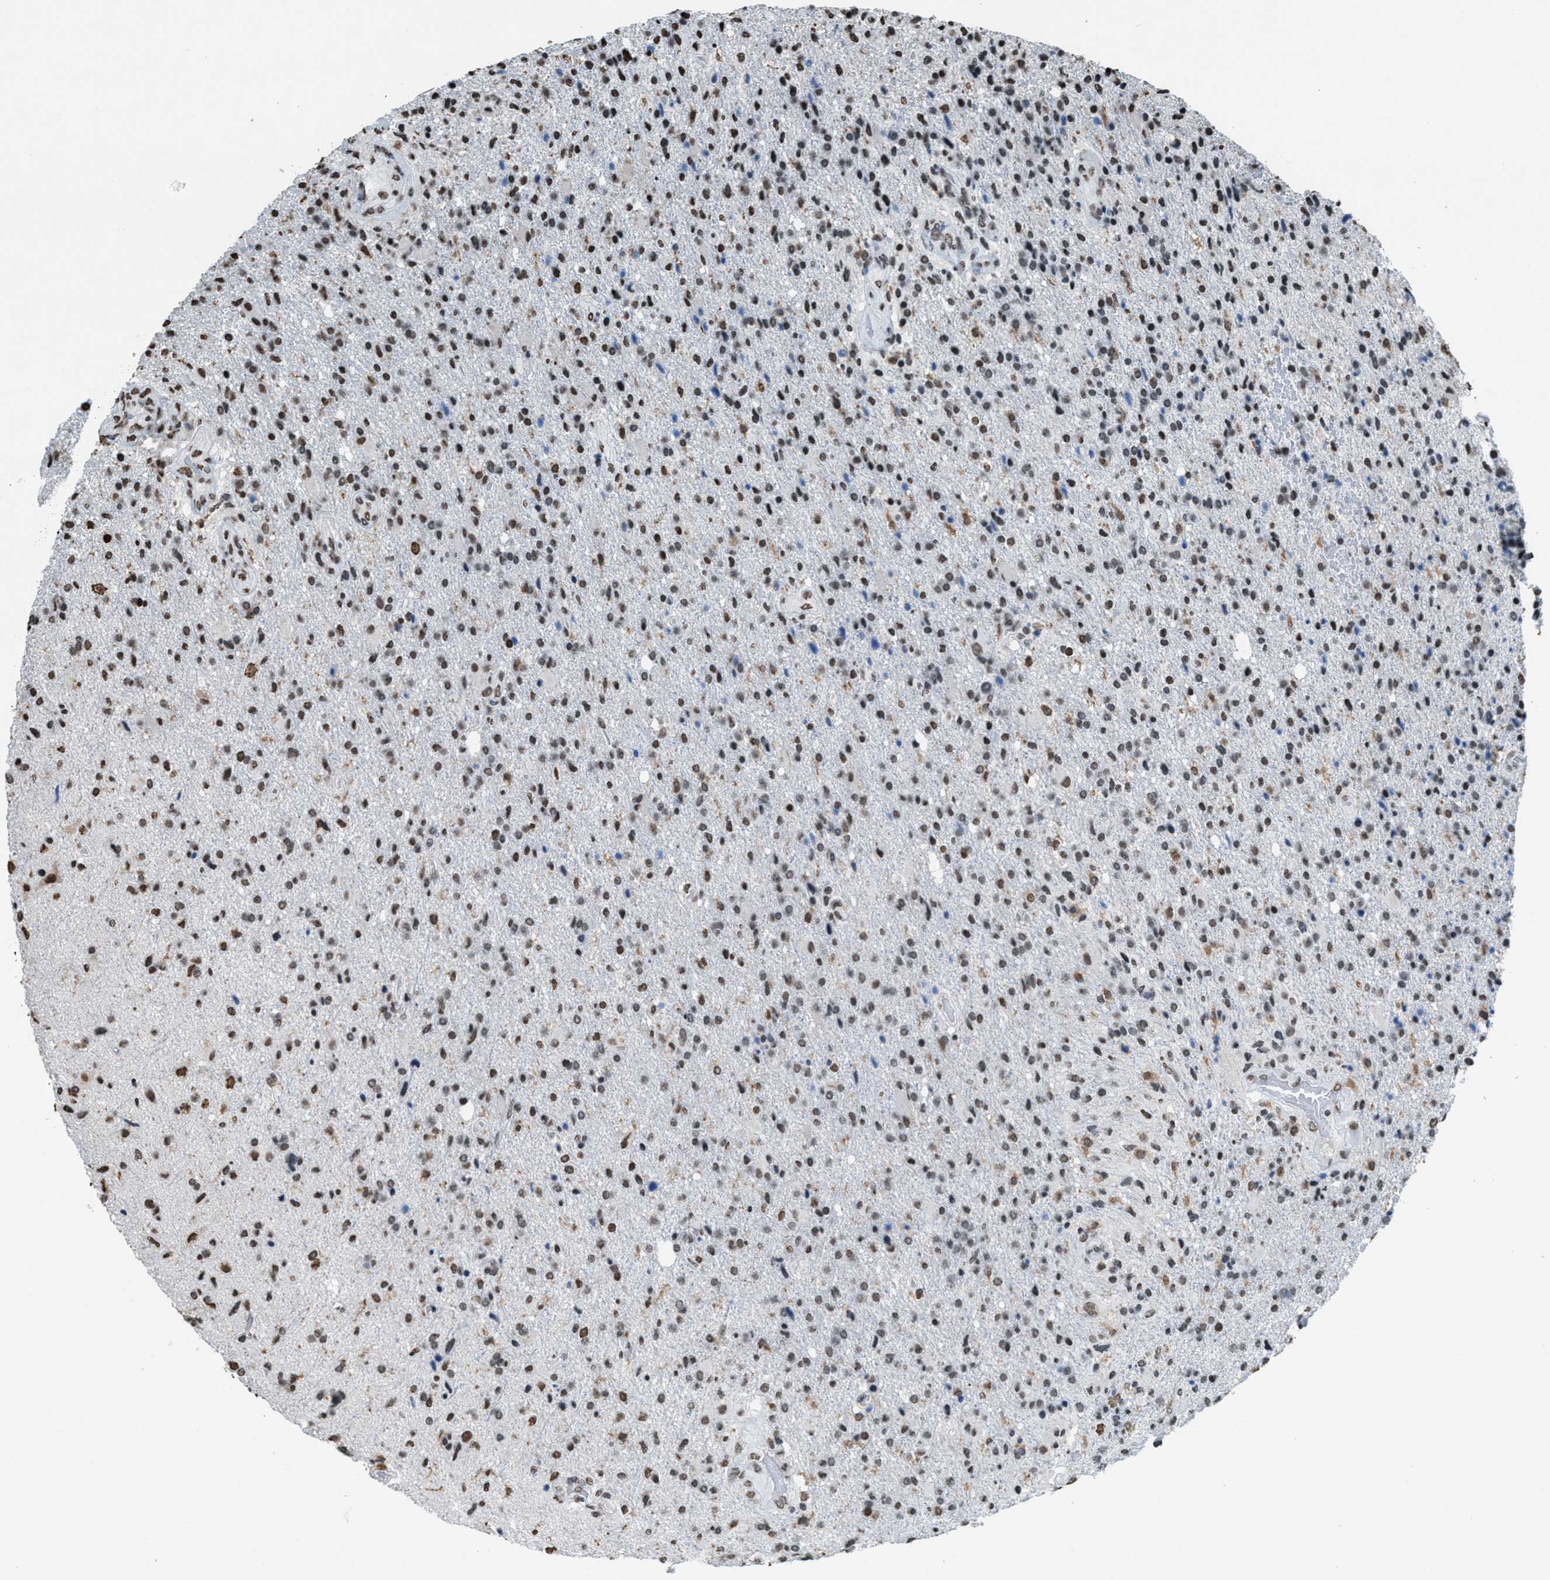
{"staining": {"intensity": "moderate", "quantity": "25%-75%", "location": "nuclear"}, "tissue": "glioma", "cell_type": "Tumor cells", "image_type": "cancer", "snomed": [{"axis": "morphology", "description": "Glioma, malignant, High grade"}, {"axis": "topography", "description": "Brain"}], "caption": "A medium amount of moderate nuclear positivity is appreciated in approximately 25%-75% of tumor cells in malignant high-grade glioma tissue. (Stains: DAB in brown, nuclei in blue, Microscopy: brightfield microscopy at high magnification).", "gene": "NUP88", "patient": {"sex": "male", "age": 72}}